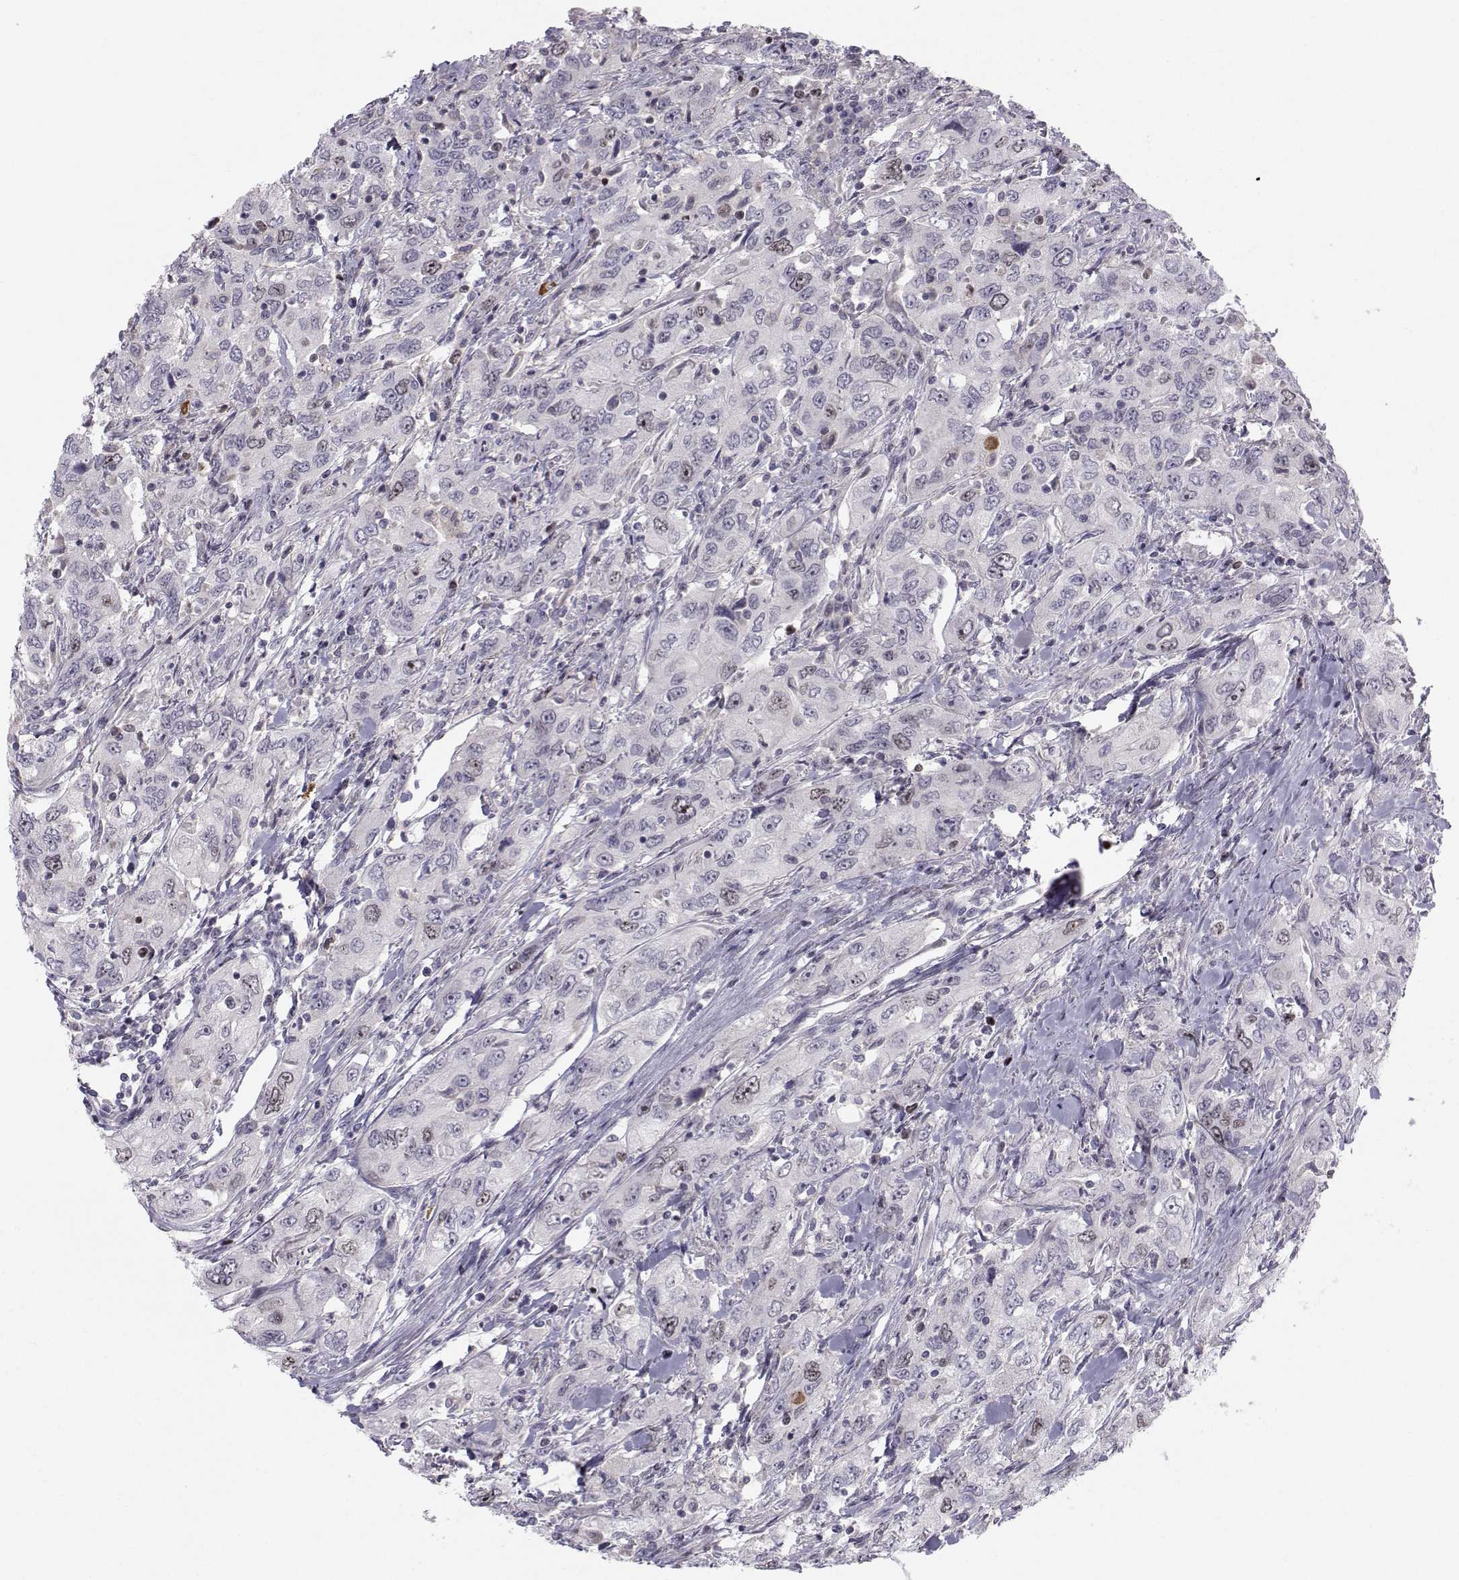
{"staining": {"intensity": "negative", "quantity": "none", "location": "none"}, "tissue": "urothelial cancer", "cell_type": "Tumor cells", "image_type": "cancer", "snomed": [{"axis": "morphology", "description": "Urothelial carcinoma, High grade"}, {"axis": "topography", "description": "Urinary bladder"}], "caption": "This micrograph is of urothelial cancer stained with IHC to label a protein in brown with the nuclei are counter-stained blue. There is no positivity in tumor cells.", "gene": "LRP8", "patient": {"sex": "male", "age": 76}}